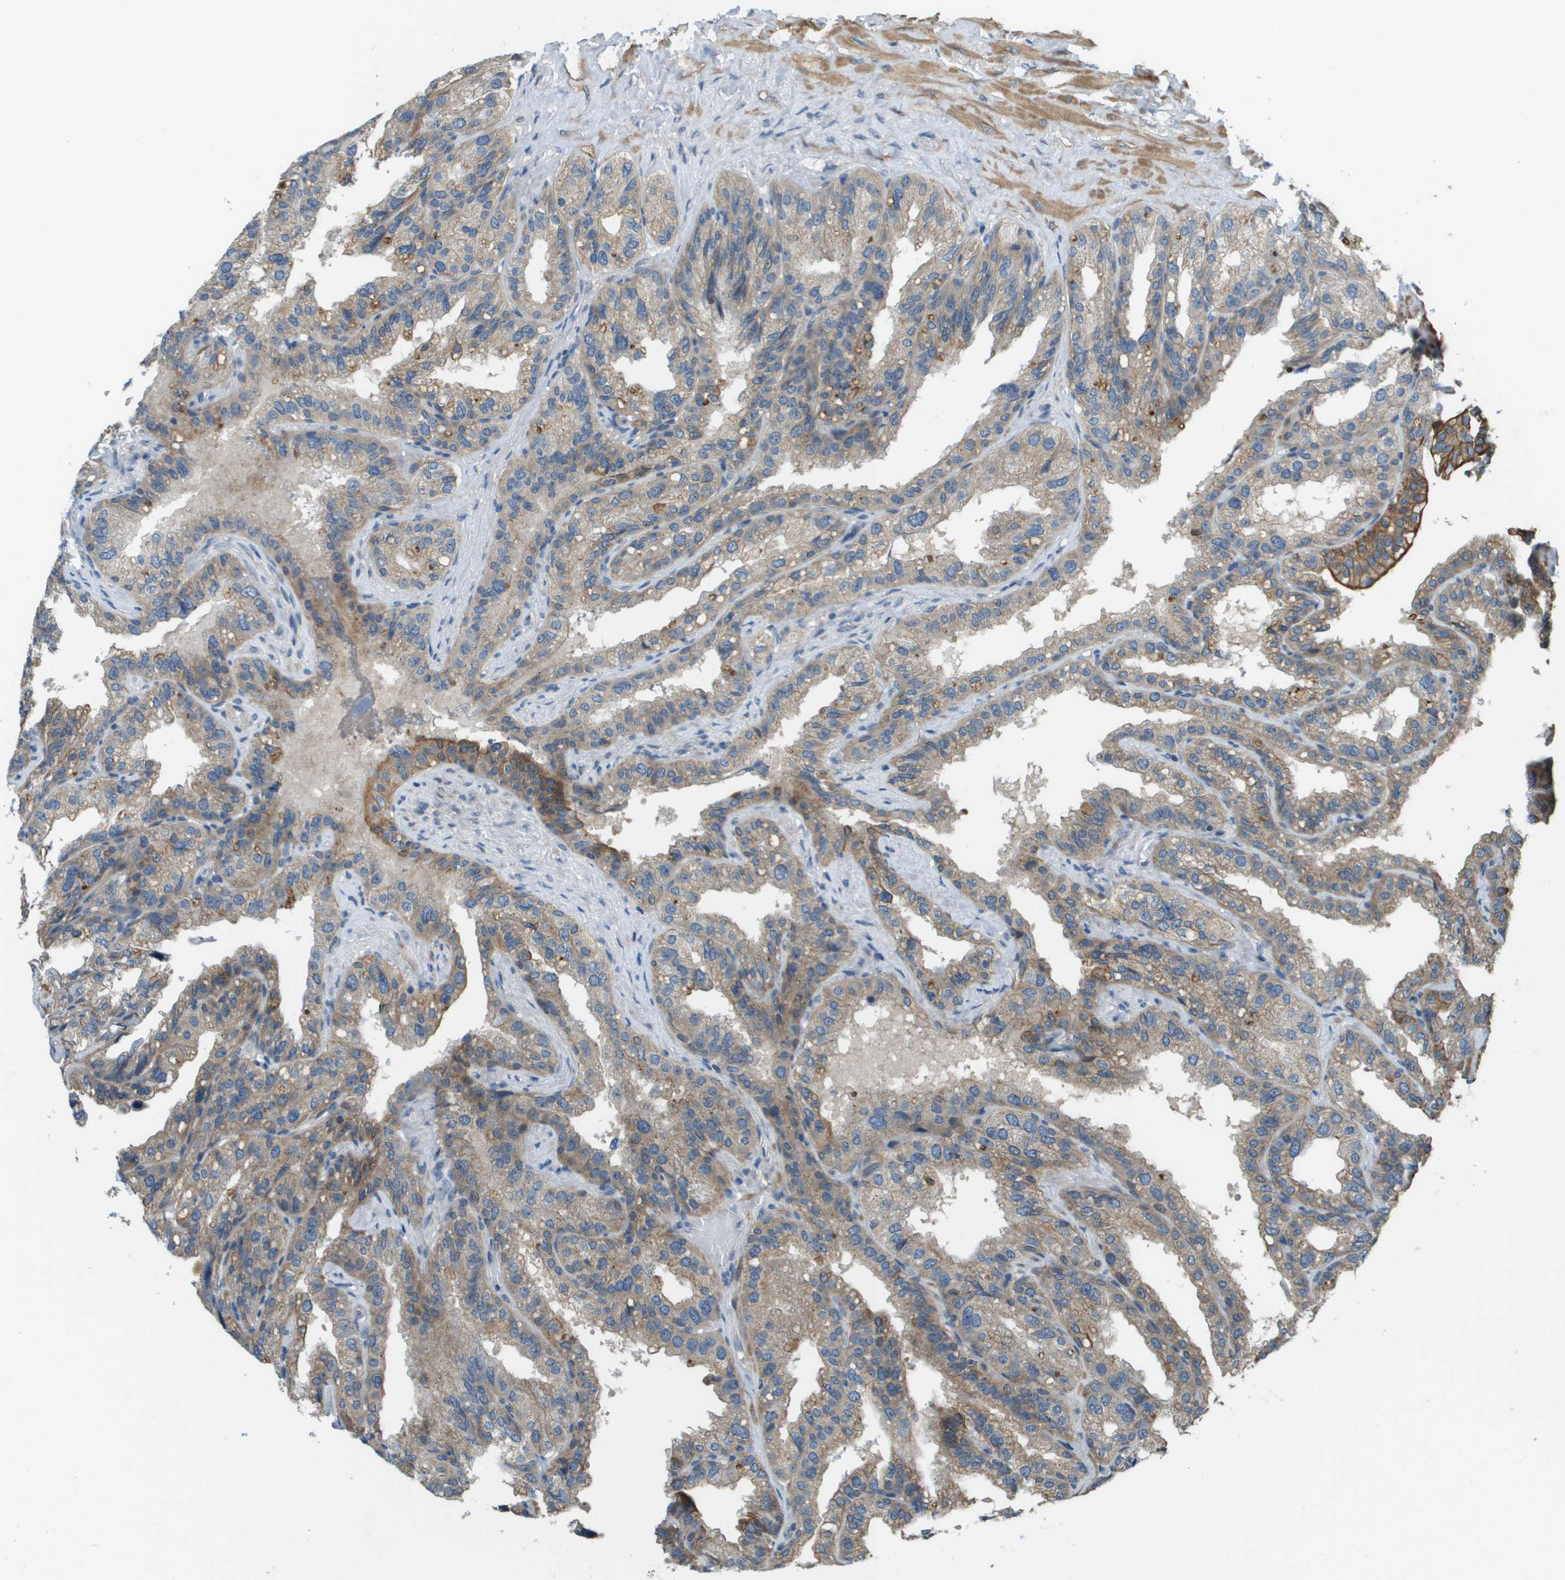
{"staining": {"intensity": "weak", "quantity": "25%-75%", "location": "cytoplasmic/membranous"}, "tissue": "seminal vesicle", "cell_type": "Glandular cells", "image_type": "normal", "snomed": [{"axis": "morphology", "description": "Normal tissue, NOS"}, {"axis": "topography", "description": "Seminal veicle"}], "caption": "Protein staining of benign seminal vesicle reveals weak cytoplasmic/membranous expression in approximately 25%-75% of glandular cells. (IHC, brightfield microscopy, high magnification).", "gene": "CDKN2C", "patient": {"sex": "male", "age": 68}}